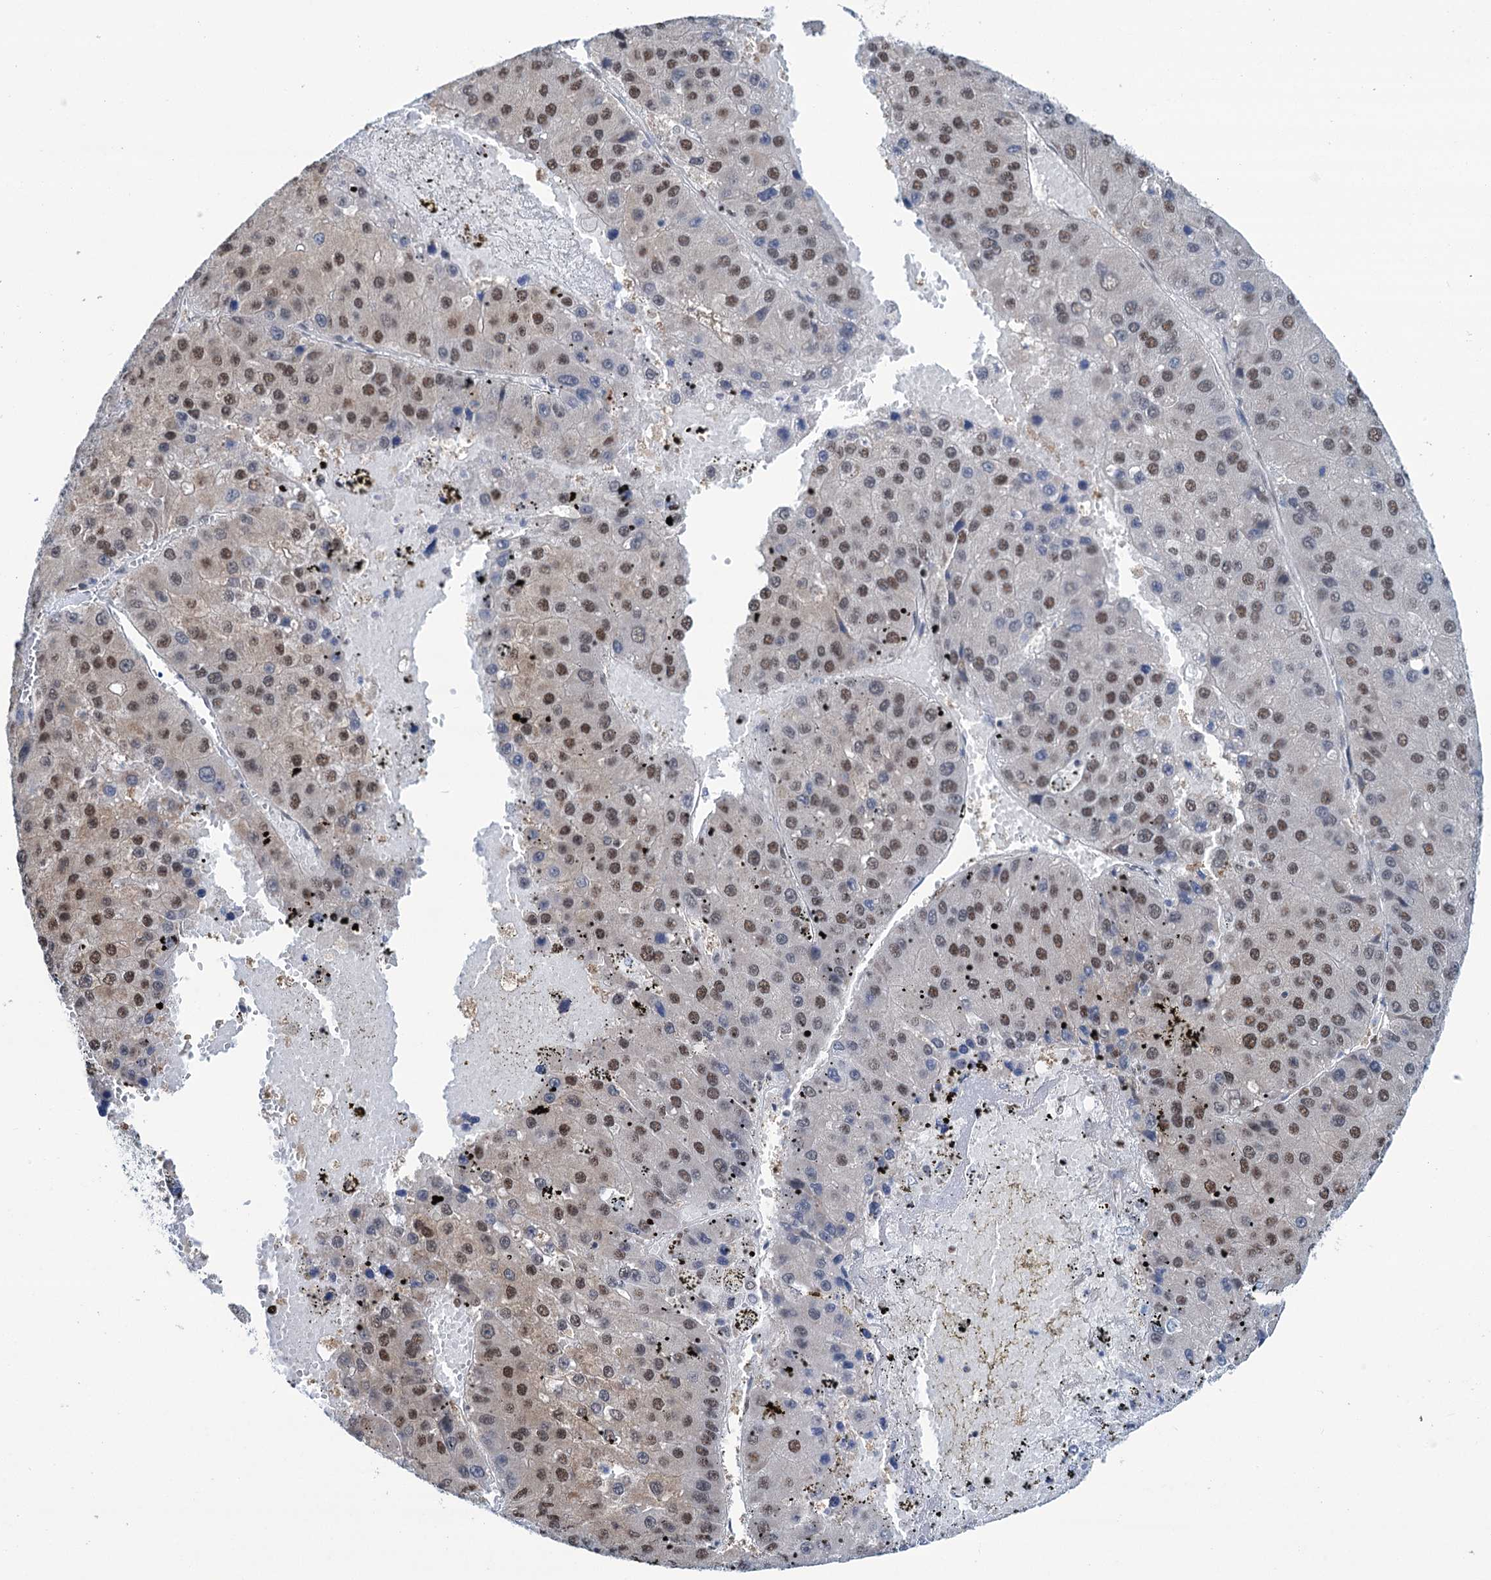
{"staining": {"intensity": "moderate", "quantity": "25%-75%", "location": "nuclear"}, "tissue": "liver cancer", "cell_type": "Tumor cells", "image_type": "cancer", "snomed": [{"axis": "morphology", "description": "Carcinoma, Hepatocellular, NOS"}, {"axis": "topography", "description": "Liver"}], "caption": "Human liver cancer (hepatocellular carcinoma) stained for a protein (brown) shows moderate nuclear positive expression in about 25%-75% of tumor cells.", "gene": "SREK1", "patient": {"sex": "female", "age": 73}}